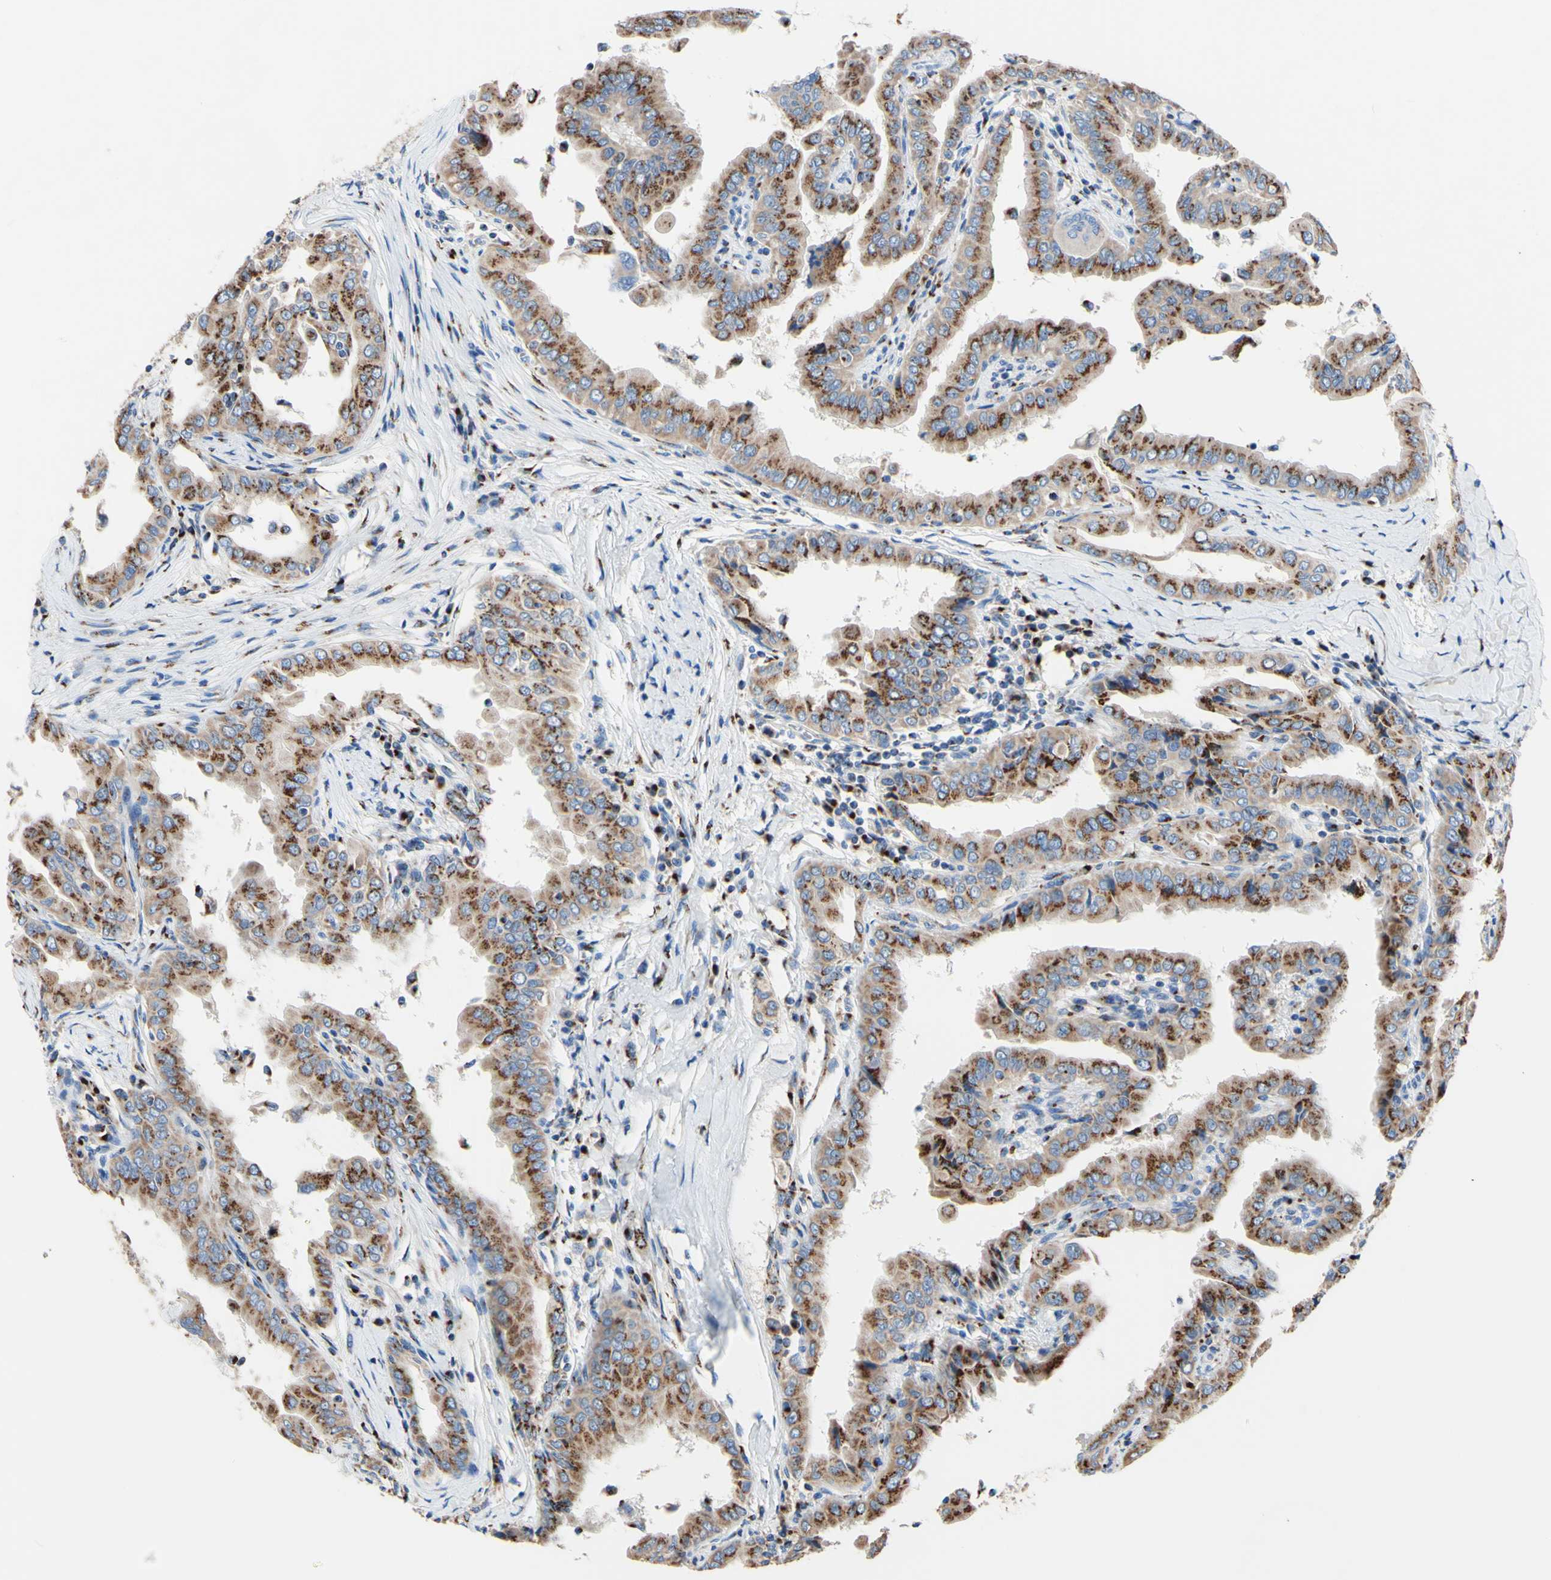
{"staining": {"intensity": "moderate", "quantity": ">75%", "location": "cytoplasmic/membranous"}, "tissue": "thyroid cancer", "cell_type": "Tumor cells", "image_type": "cancer", "snomed": [{"axis": "morphology", "description": "Papillary adenocarcinoma, NOS"}, {"axis": "topography", "description": "Thyroid gland"}], "caption": "Moderate cytoplasmic/membranous expression for a protein is seen in about >75% of tumor cells of thyroid papillary adenocarcinoma using IHC.", "gene": "GALNT2", "patient": {"sex": "male", "age": 33}}